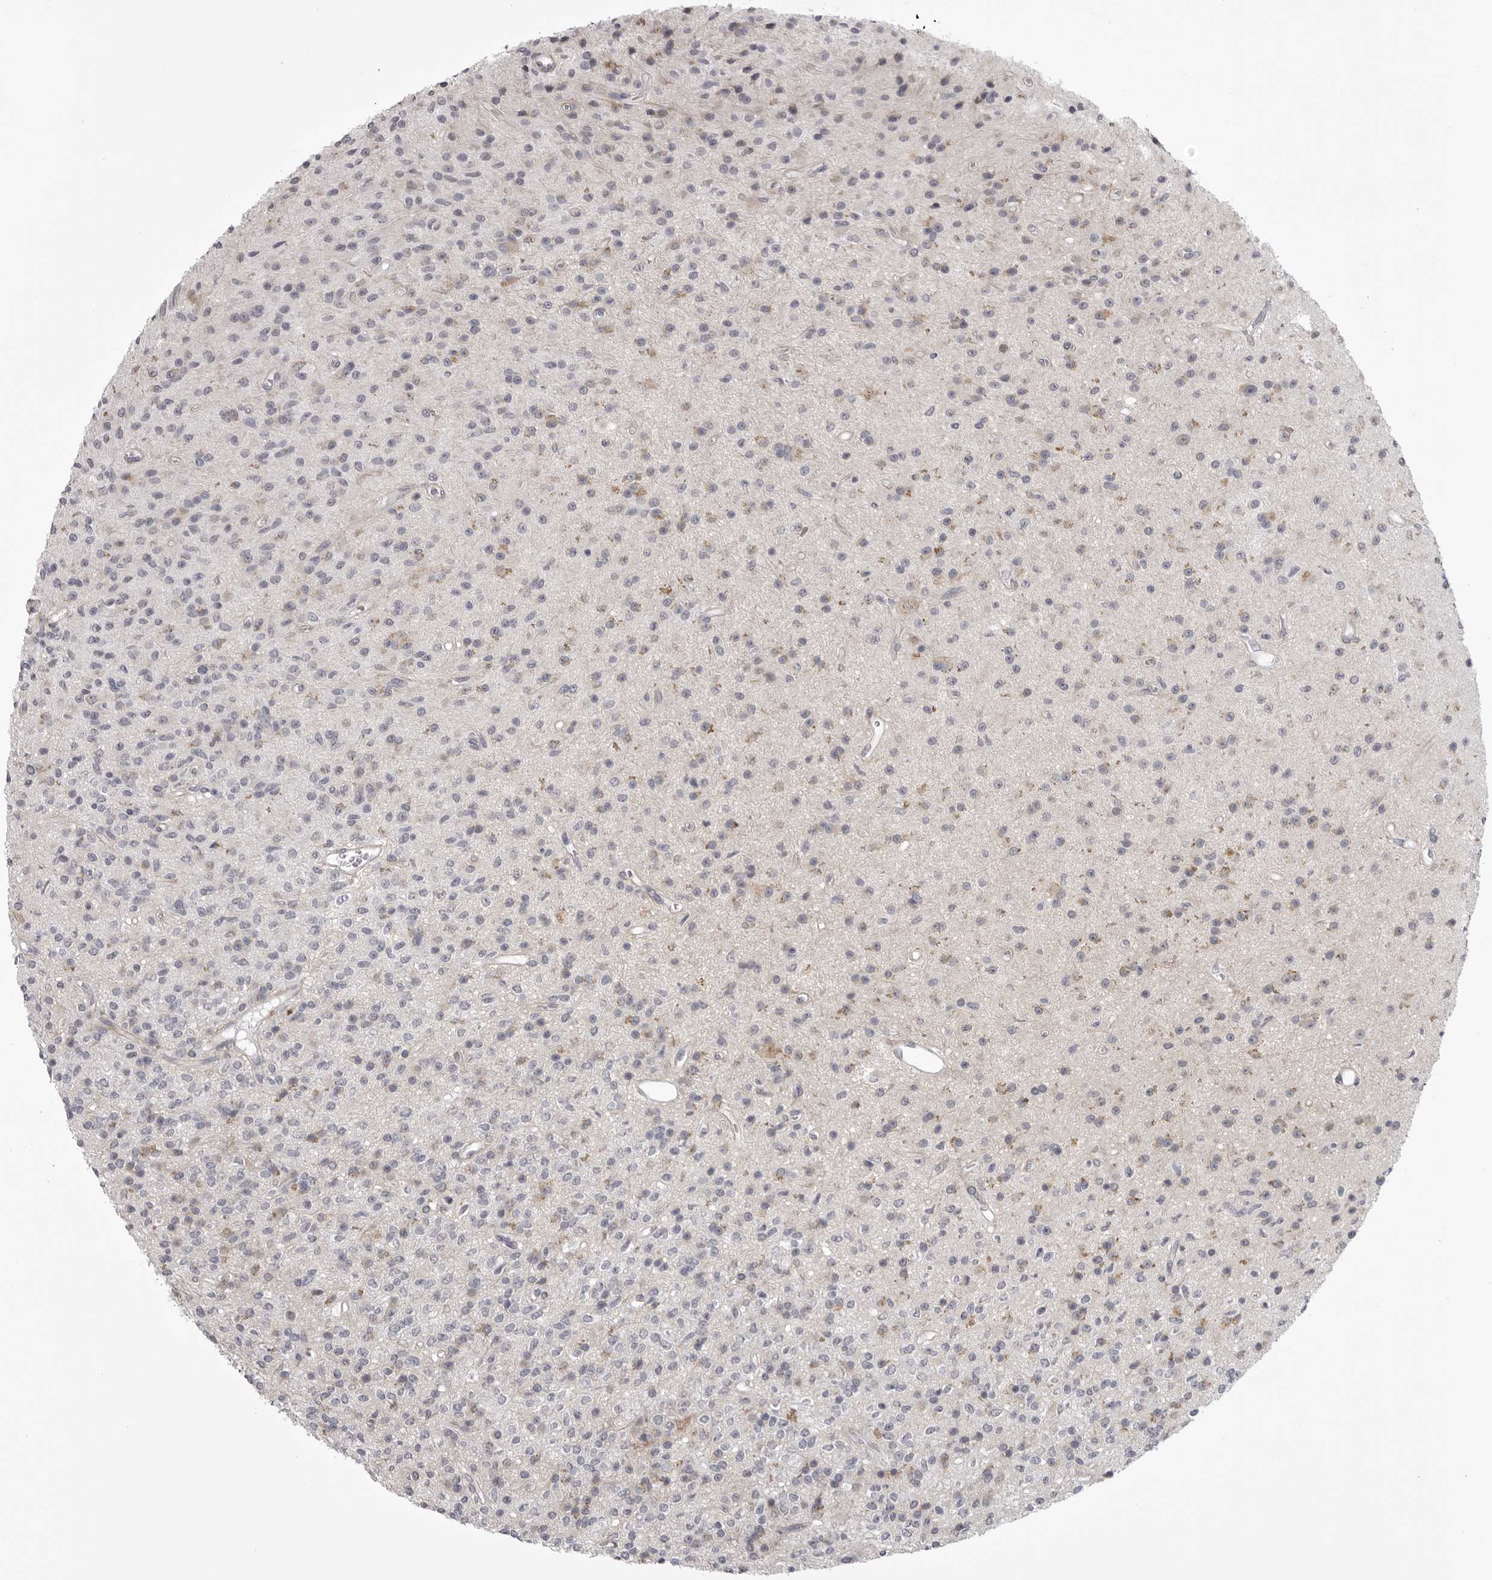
{"staining": {"intensity": "weak", "quantity": "25%-75%", "location": "cytoplasmic/membranous"}, "tissue": "glioma", "cell_type": "Tumor cells", "image_type": "cancer", "snomed": [{"axis": "morphology", "description": "Glioma, malignant, High grade"}, {"axis": "topography", "description": "Brain"}], "caption": "Protein analysis of glioma tissue demonstrates weak cytoplasmic/membranous expression in approximately 25%-75% of tumor cells.", "gene": "NCEH1", "patient": {"sex": "male", "age": 34}}